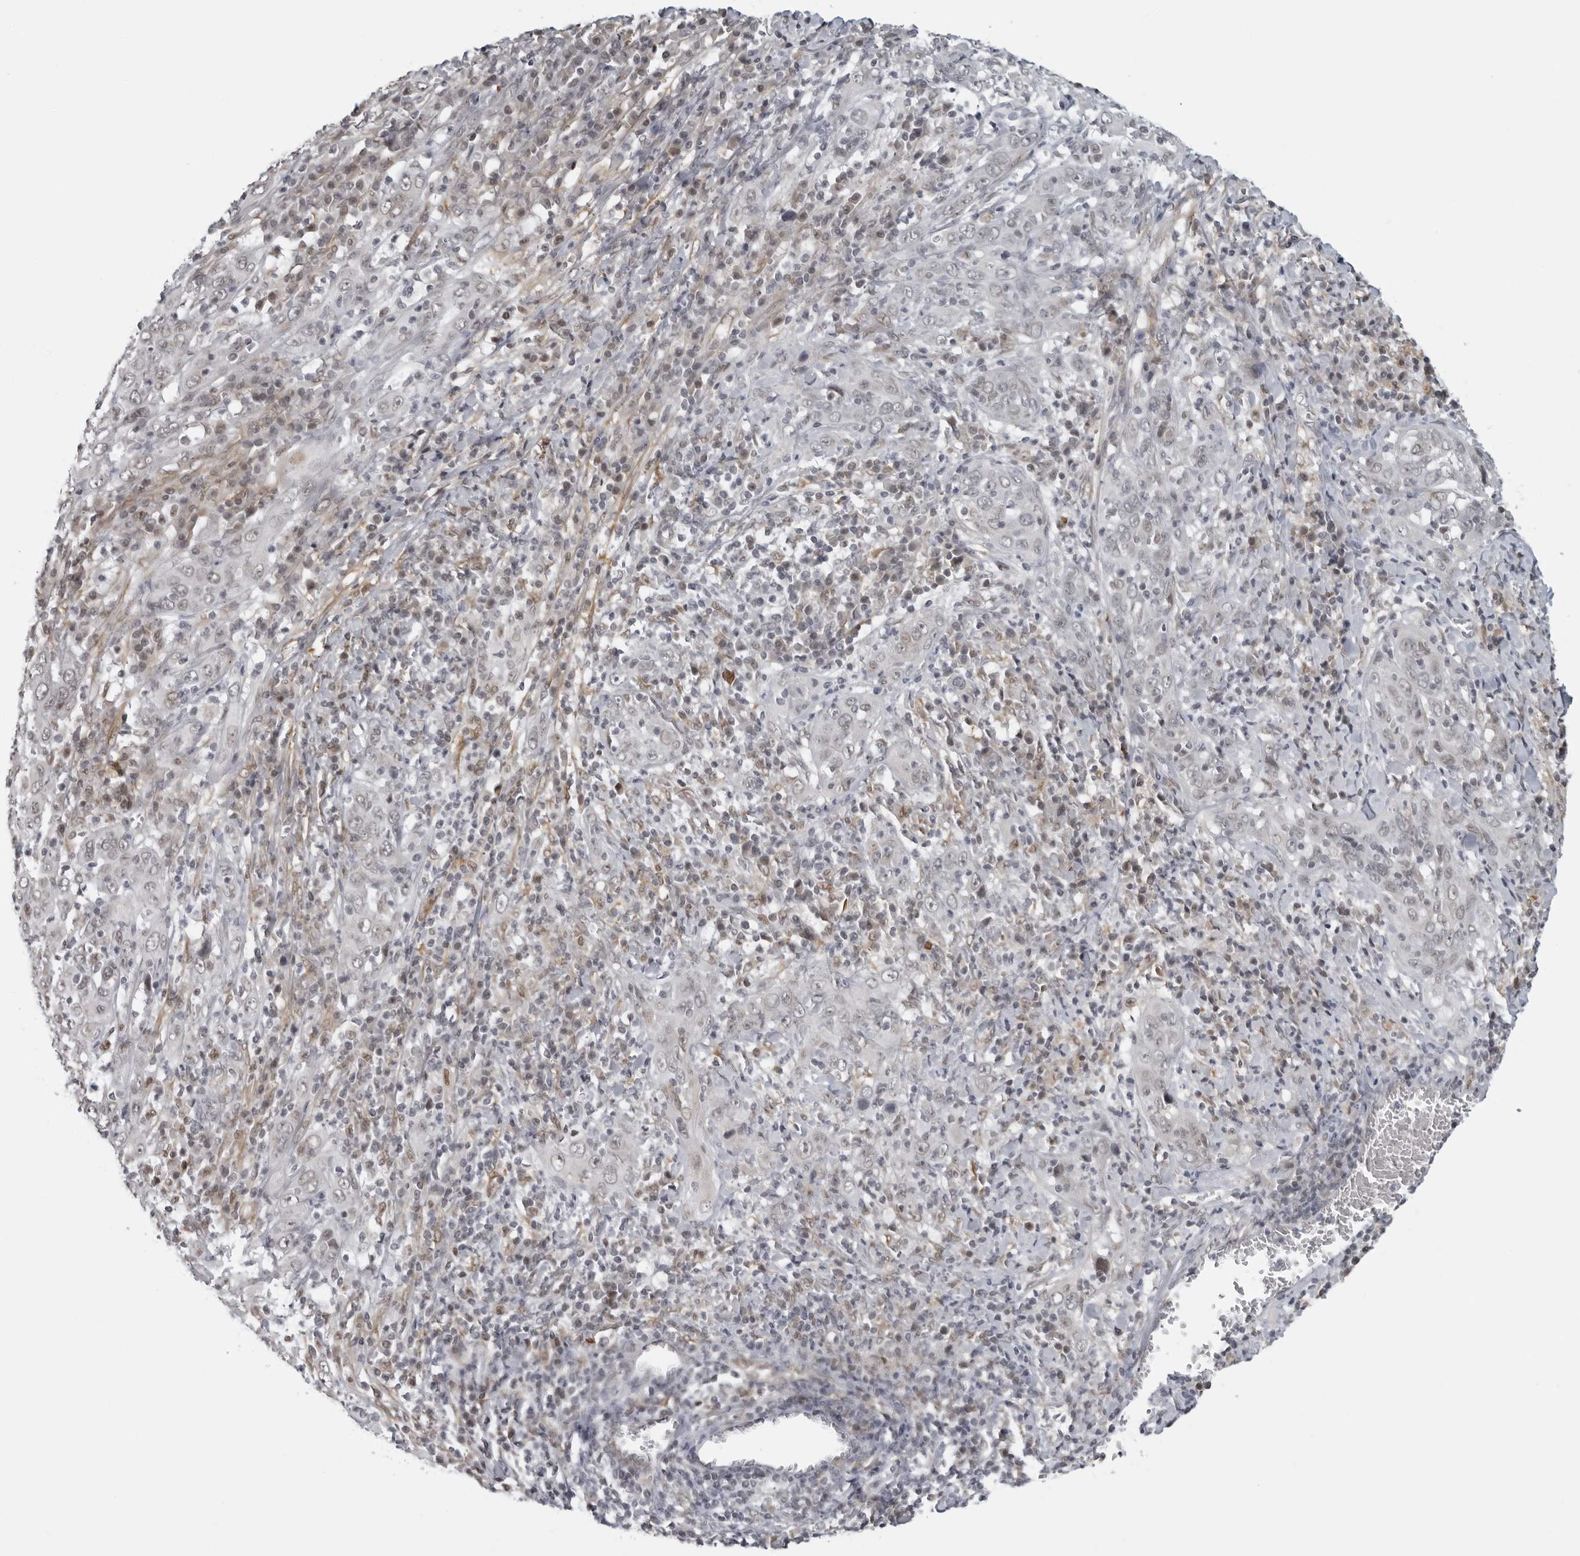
{"staining": {"intensity": "negative", "quantity": "none", "location": "none"}, "tissue": "cervical cancer", "cell_type": "Tumor cells", "image_type": "cancer", "snomed": [{"axis": "morphology", "description": "Squamous cell carcinoma, NOS"}, {"axis": "topography", "description": "Cervix"}], "caption": "Cervical cancer (squamous cell carcinoma) was stained to show a protein in brown. There is no significant positivity in tumor cells.", "gene": "MAF", "patient": {"sex": "female", "age": 46}}